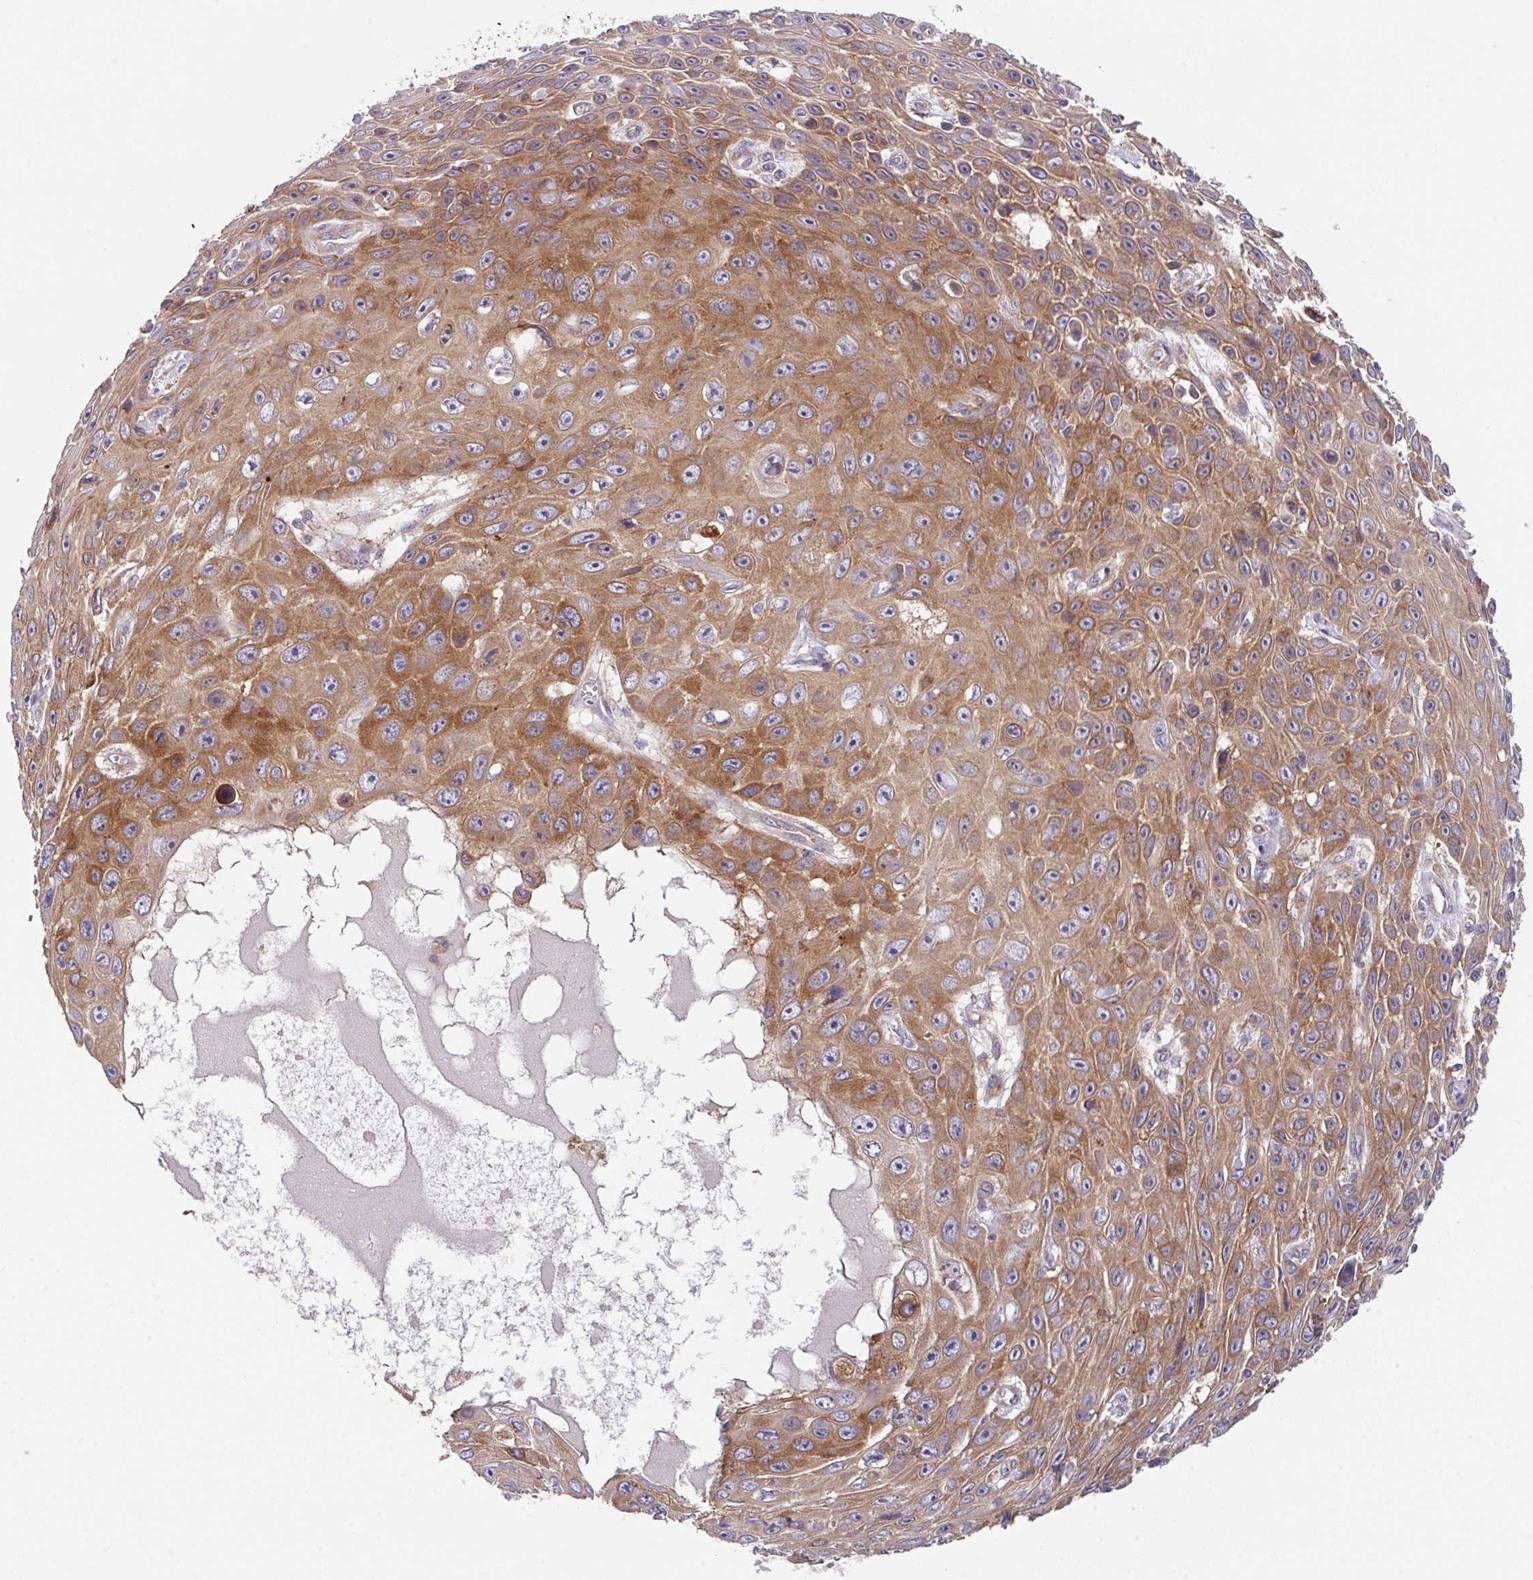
{"staining": {"intensity": "strong", "quantity": ">75%", "location": "cytoplasmic/membranous"}, "tissue": "skin cancer", "cell_type": "Tumor cells", "image_type": "cancer", "snomed": [{"axis": "morphology", "description": "Squamous cell carcinoma, NOS"}, {"axis": "topography", "description": "Skin"}], "caption": "Immunohistochemical staining of human skin cancer reveals high levels of strong cytoplasmic/membranous protein expression in approximately >75% of tumor cells.", "gene": "EIF4B", "patient": {"sex": "male", "age": 82}}